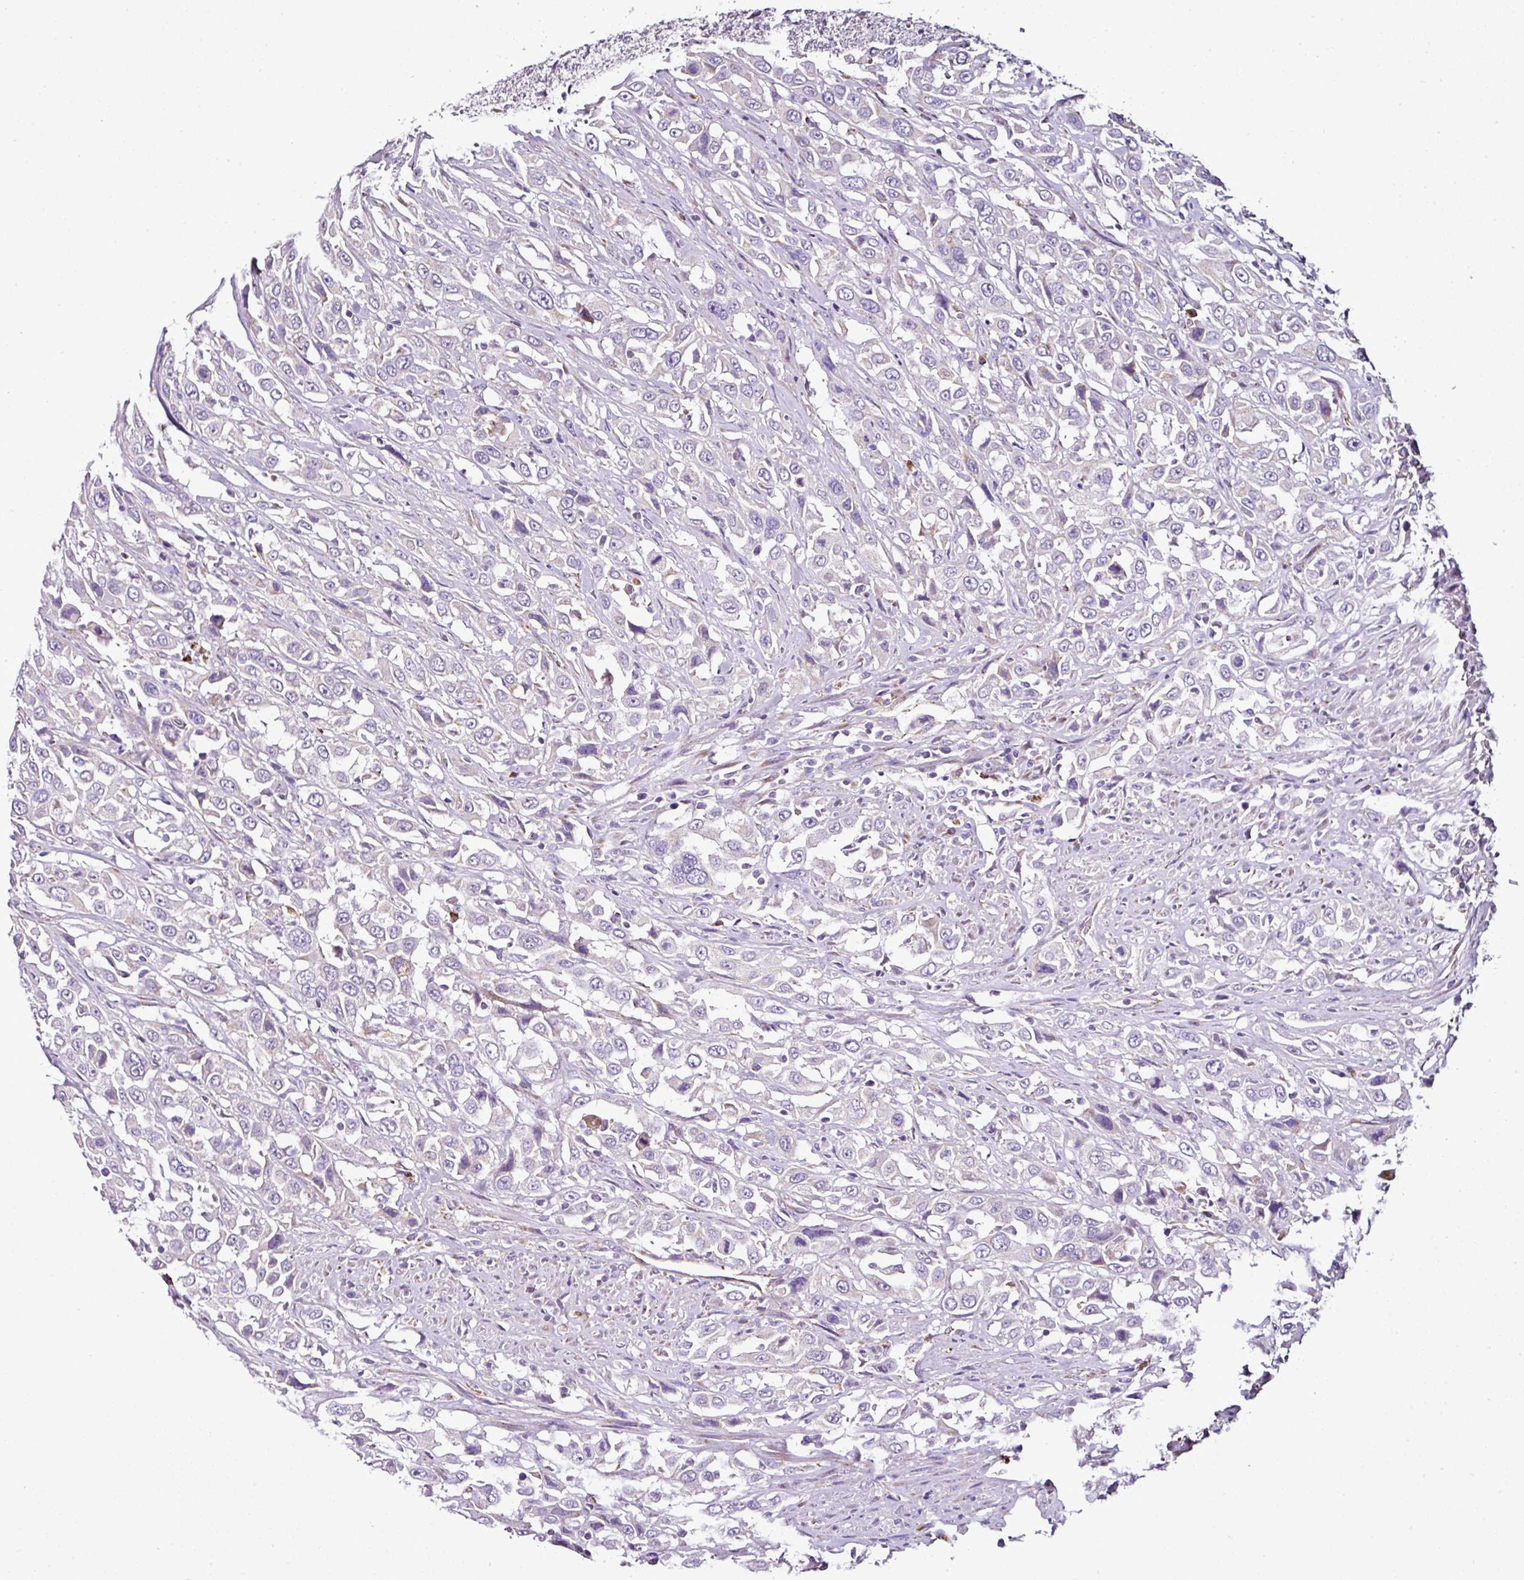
{"staining": {"intensity": "negative", "quantity": "none", "location": "none"}, "tissue": "urothelial cancer", "cell_type": "Tumor cells", "image_type": "cancer", "snomed": [{"axis": "morphology", "description": "Urothelial carcinoma, High grade"}, {"axis": "topography", "description": "Urinary bladder"}], "caption": "IHC of urothelial carcinoma (high-grade) displays no staining in tumor cells.", "gene": "DPAGT1", "patient": {"sex": "male", "age": 61}}